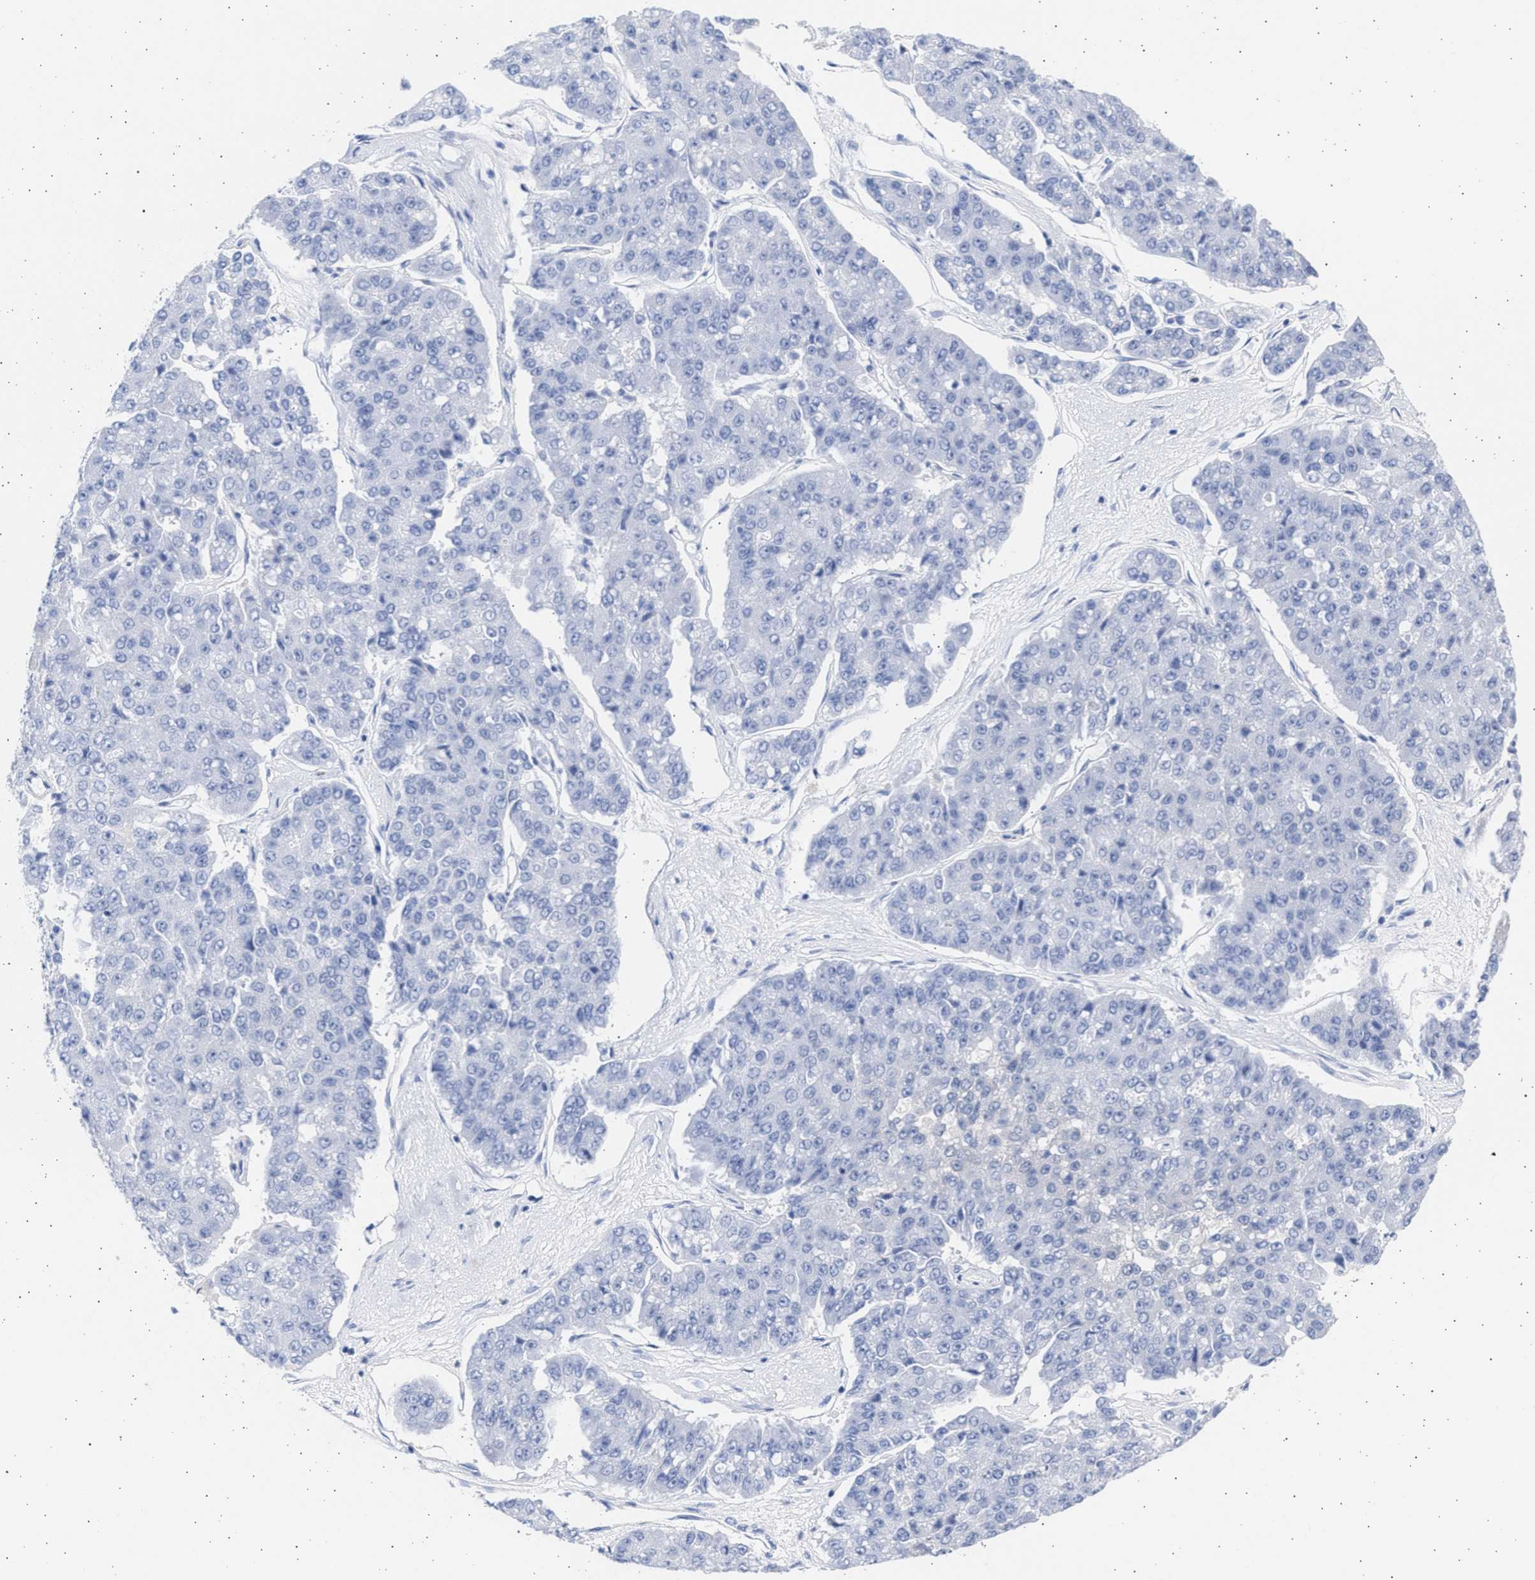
{"staining": {"intensity": "negative", "quantity": "none", "location": "none"}, "tissue": "pancreatic cancer", "cell_type": "Tumor cells", "image_type": "cancer", "snomed": [{"axis": "morphology", "description": "Adenocarcinoma, NOS"}, {"axis": "topography", "description": "Pancreas"}], "caption": "The micrograph reveals no significant expression in tumor cells of adenocarcinoma (pancreatic). (DAB immunohistochemistry with hematoxylin counter stain).", "gene": "ALDOC", "patient": {"sex": "male", "age": 50}}